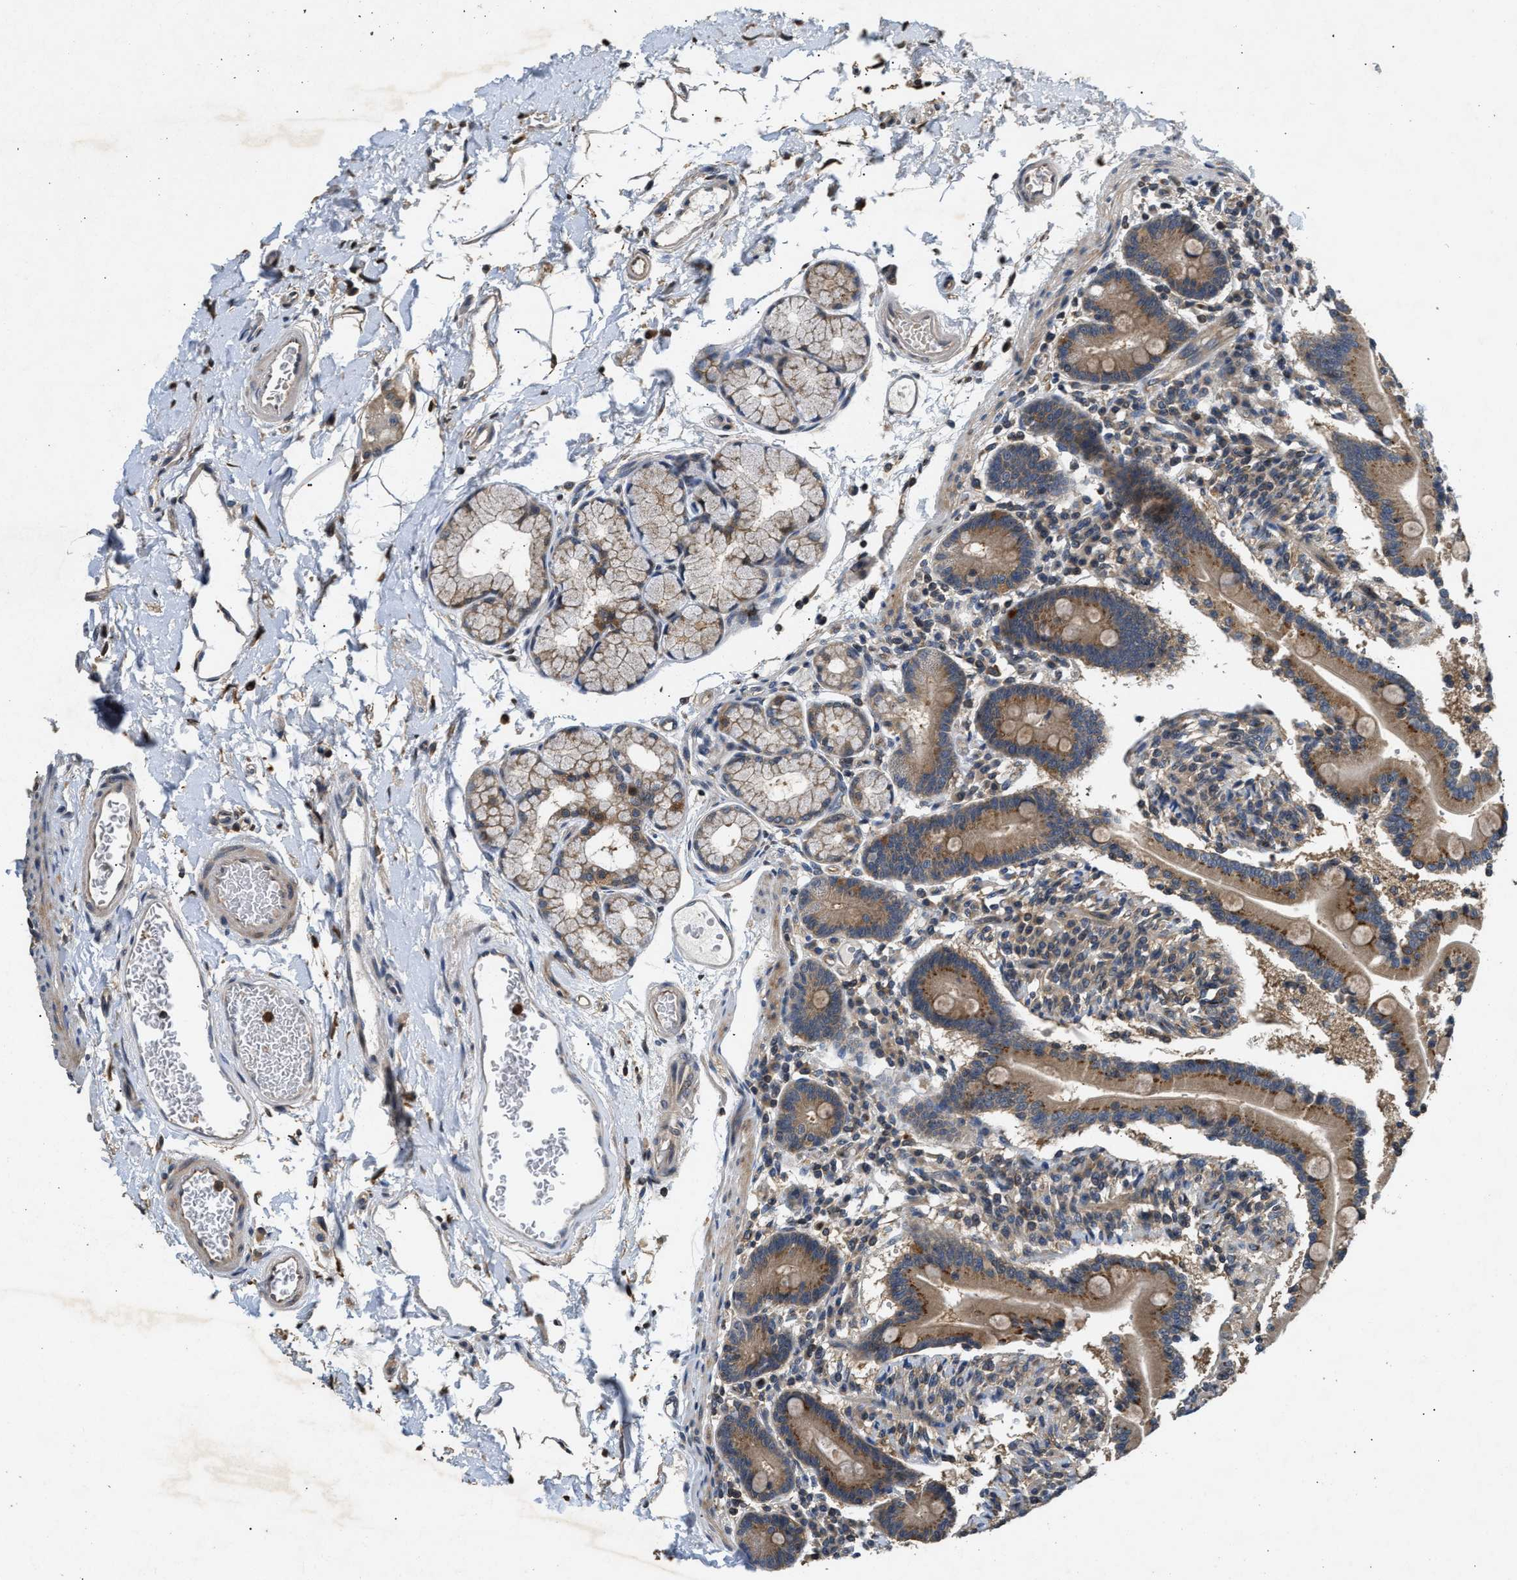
{"staining": {"intensity": "strong", "quantity": ">75%", "location": "cytoplasmic/membranous"}, "tissue": "duodenum", "cell_type": "Glandular cells", "image_type": "normal", "snomed": [{"axis": "morphology", "description": "Normal tissue, NOS"}, {"axis": "topography", "description": "Duodenum"}], "caption": "Benign duodenum was stained to show a protein in brown. There is high levels of strong cytoplasmic/membranous staining in about >75% of glandular cells. (brown staining indicates protein expression, while blue staining denotes nuclei).", "gene": "CHUK", "patient": {"sex": "male", "age": 54}}